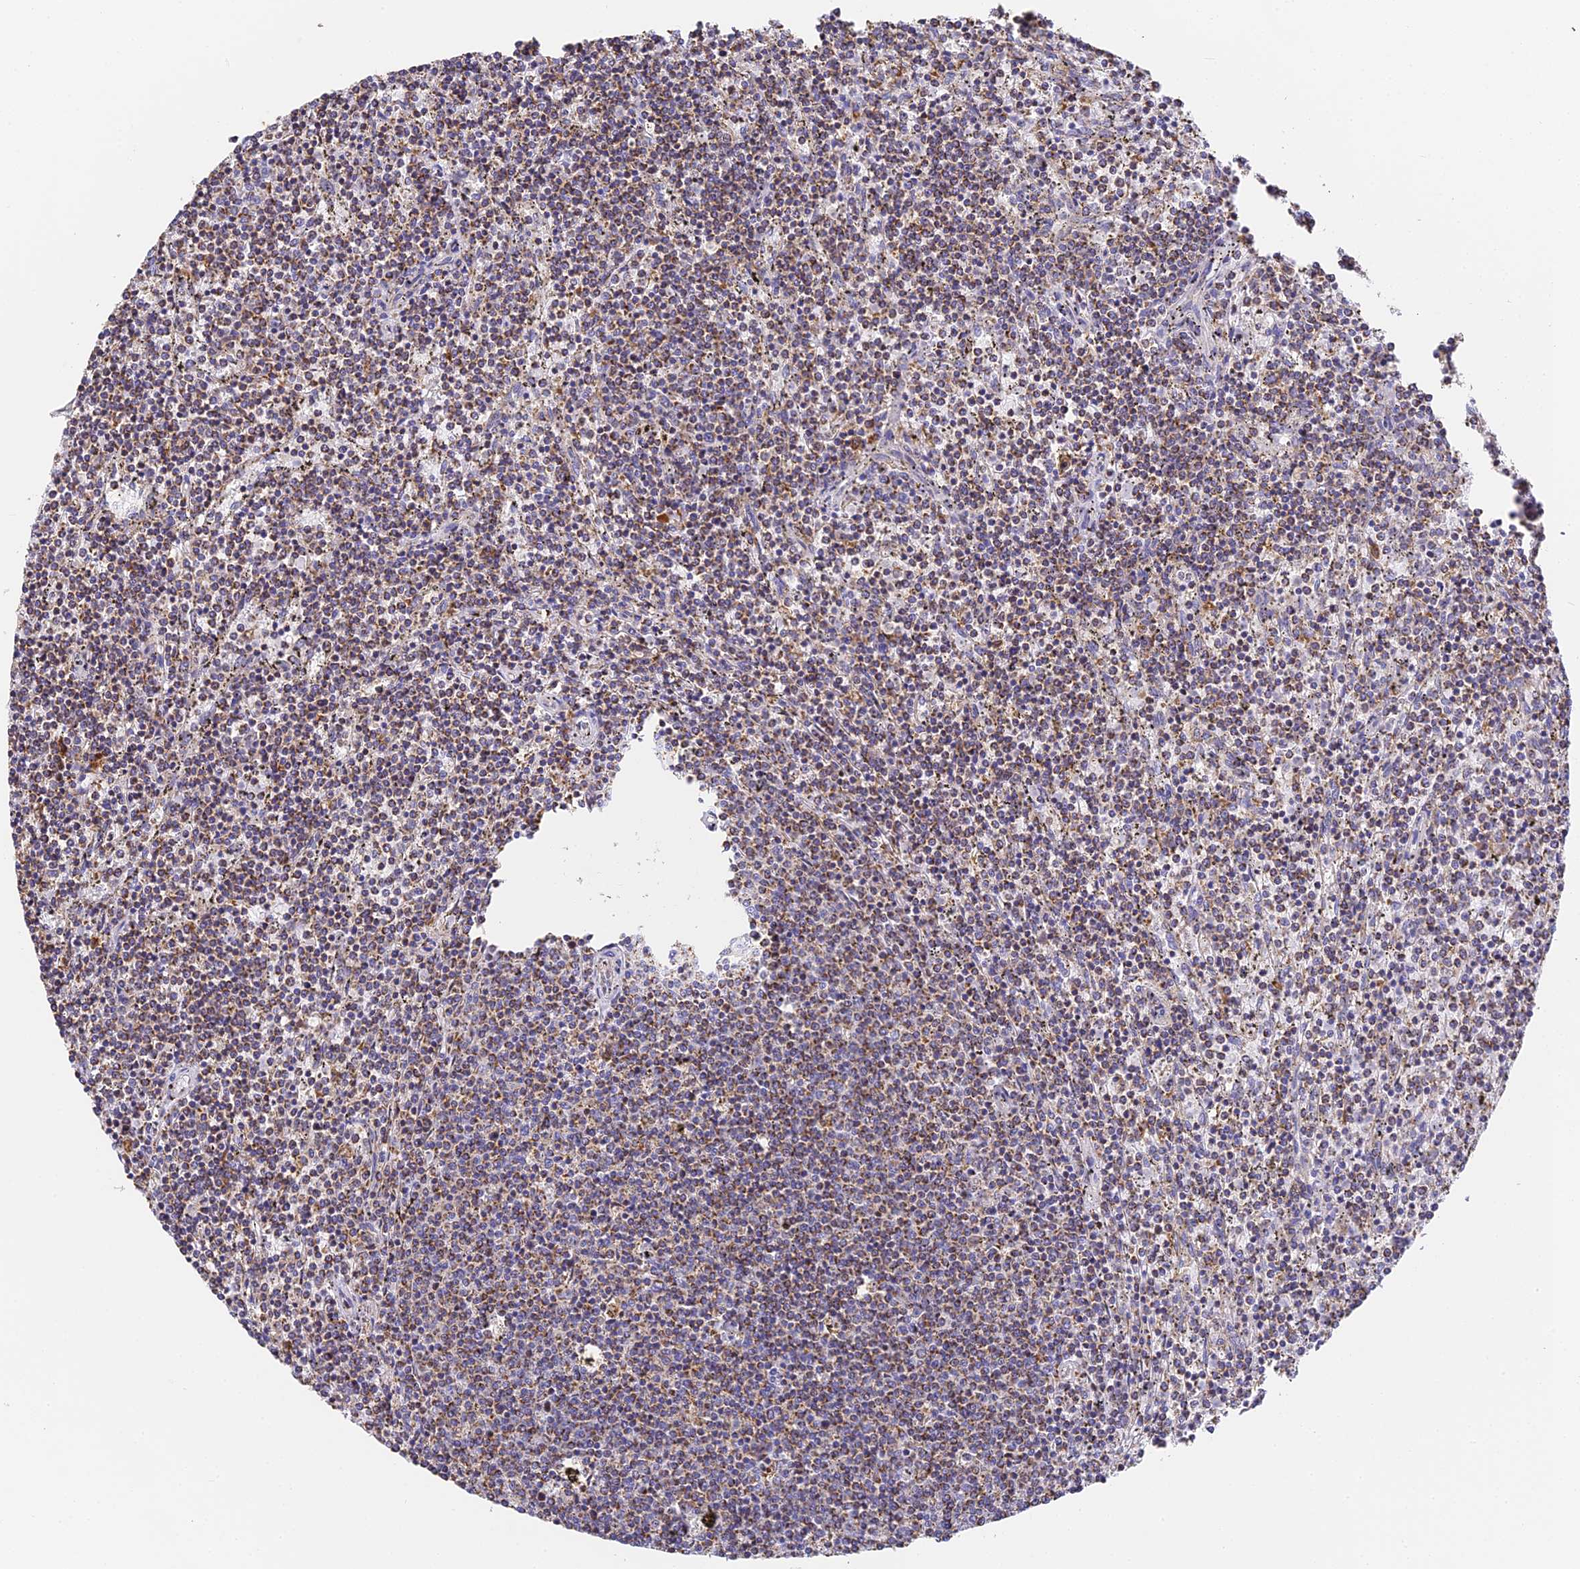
{"staining": {"intensity": "strong", "quantity": "<25%", "location": "cytoplasmic/membranous"}, "tissue": "lymphoma", "cell_type": "Tumor cells", "image_type": "cancer", "snomed": [{"axis": "morphology", "description": "Malignant lymphoma, non-Hodgkin's type, Low grade"}, {"axis": "topography", "description": "Spleen"}], "caption": "Lymphoma stained for a protein reveals strong cytoplasmic/membranous positivity in tumor cells. The staining is performed using DAB brown chromogen to label protein expression. The nuclei are counter-stained blue using hematoxylin.", "gene": "COX6C", "patient": {"sex": "female", "age": 50}}